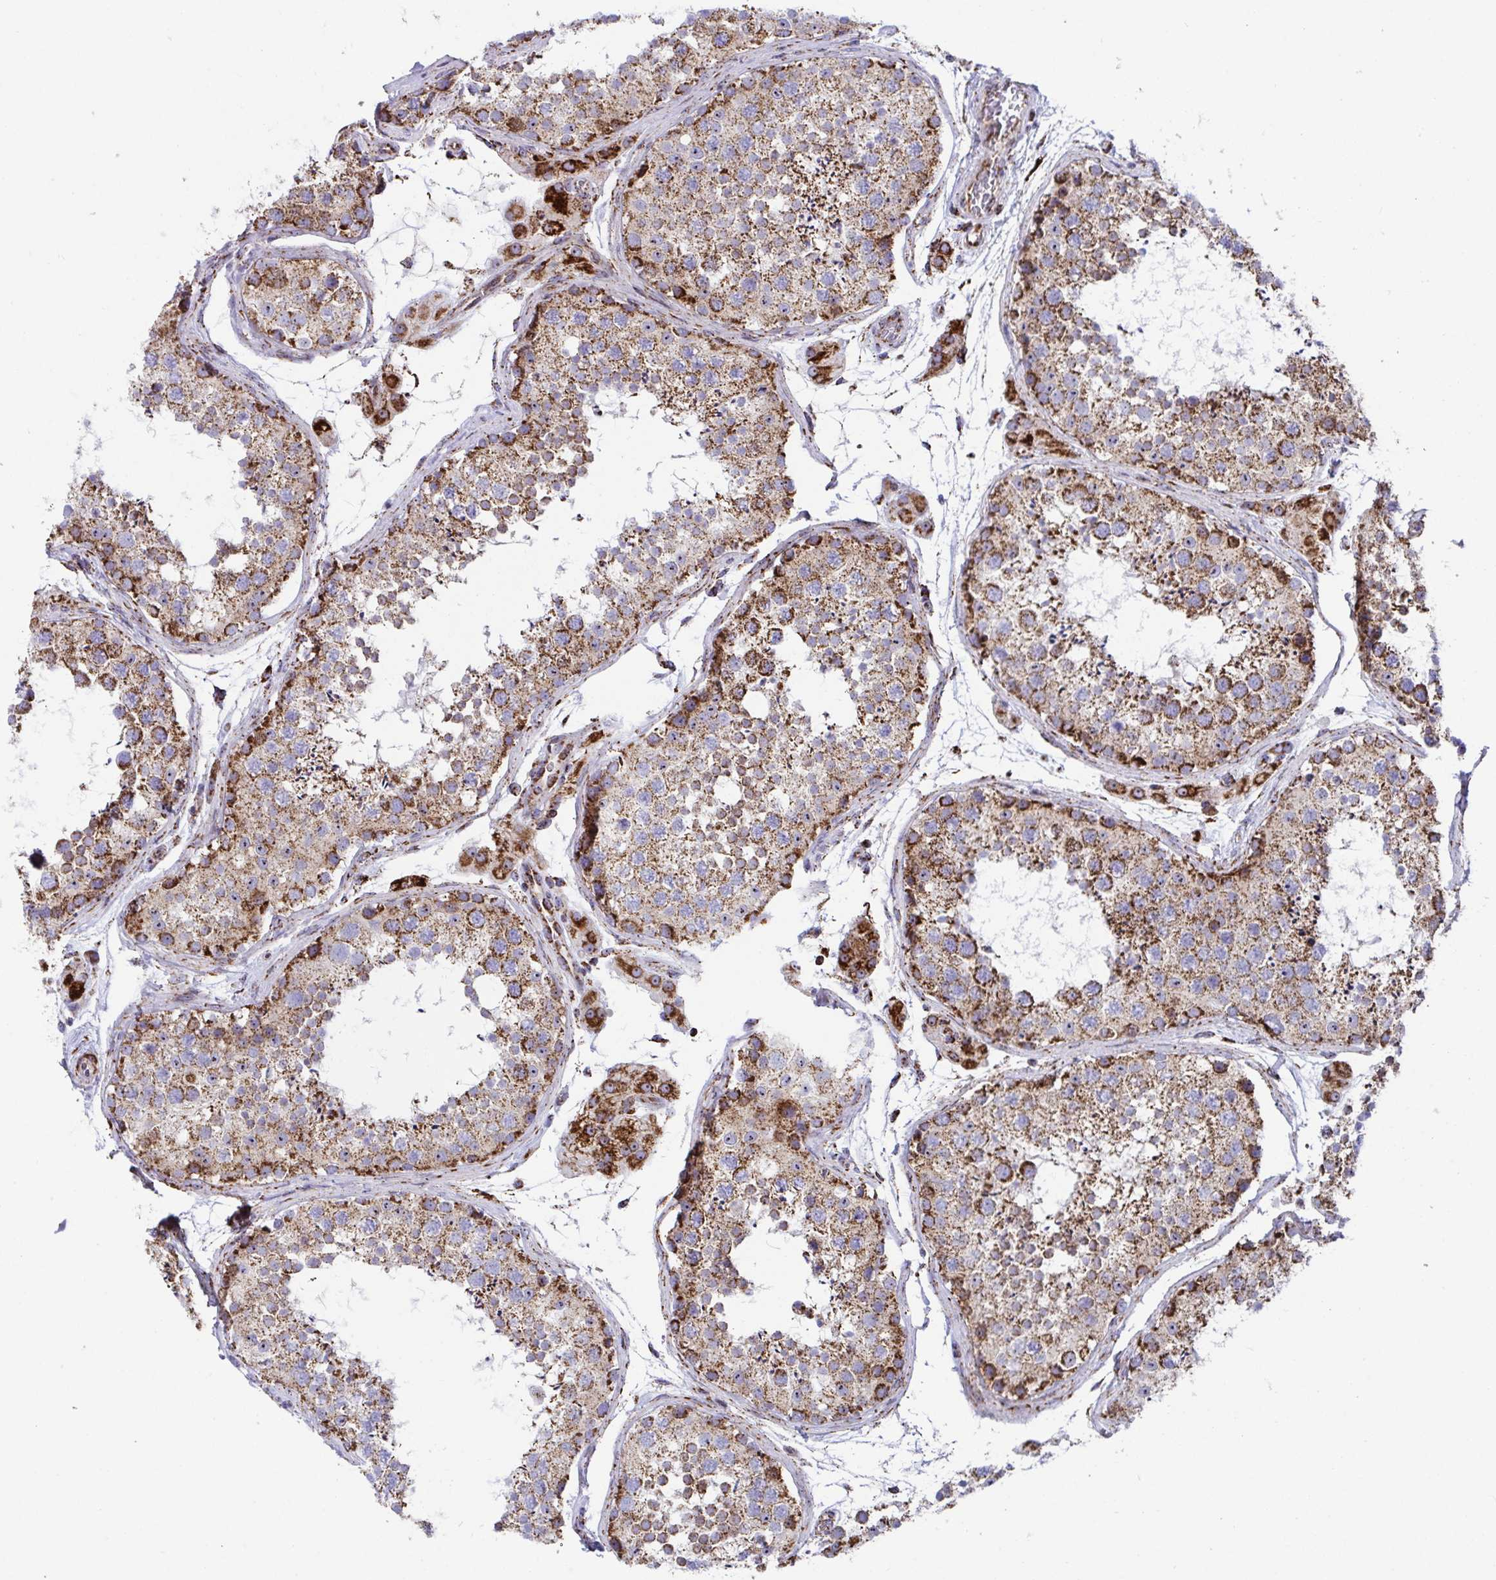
{"staining": {"intensity": "moderate", "quantity": ">75%", "location": "cytoplasmic/membranous"}, "tissue": "testis", "cell_type": "Cells in seminiferous ducts", "image_type": "normal", "snomed": [{"axis": "morphology", "description": "Normal tissue, NOS"}, {"axis": "topography", "description": "Testis"}], "caption": "Immunohistochemical staining of unremarkable human testis displays medium levels of moderate cytoplasmic/membranous staining in about >75% of cells in seminiferous ducts. The protein is shown in brown color, while the nuclei are stained blue.", "gene": "ATP5MJ", "patient": {"sex": "male", "age": 41}}